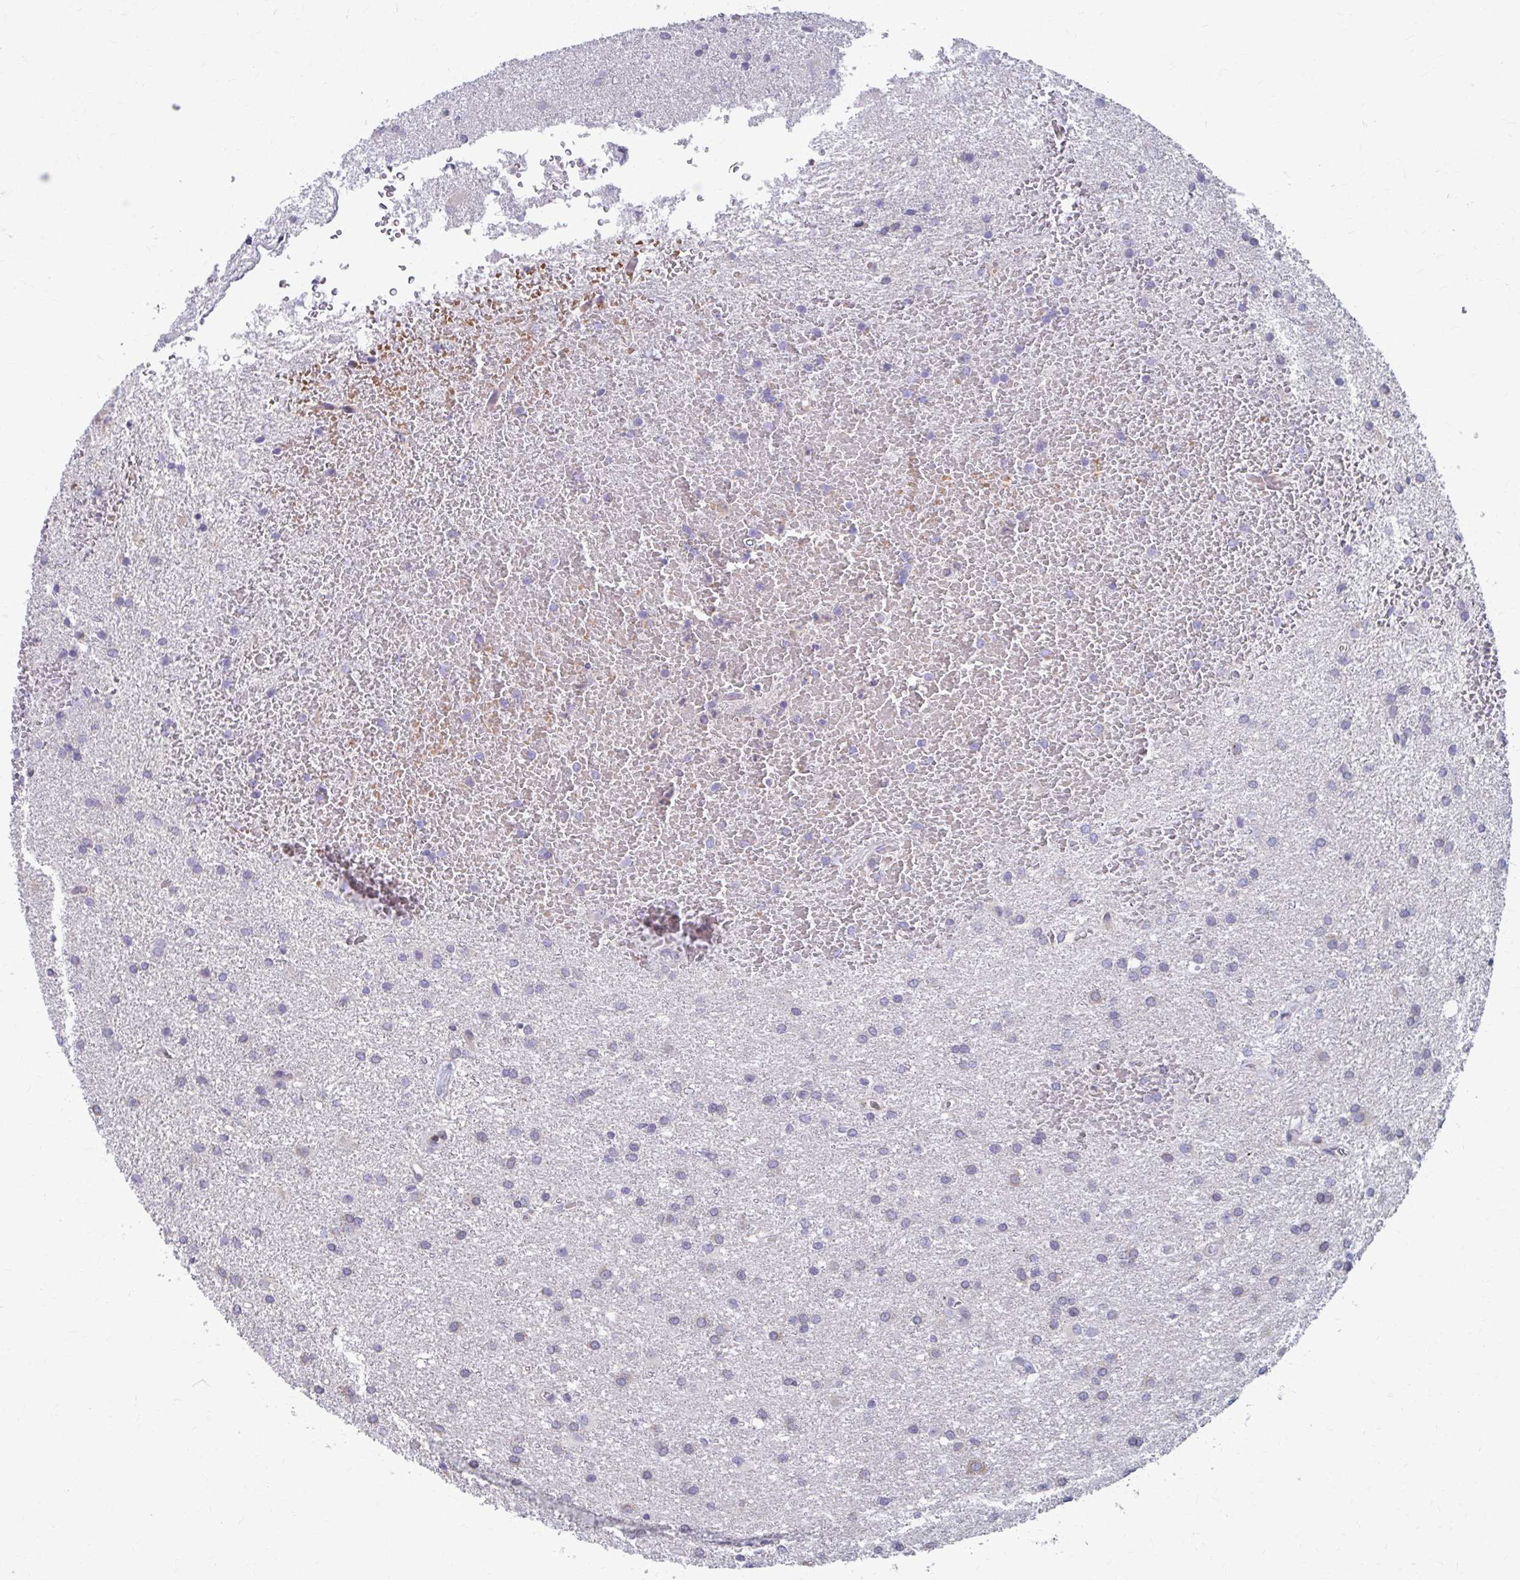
{"staining": {"intensity": "negative", "quantity": "none", "location": "none"}, "tissue": "glioma", "cell_type": "Tumor cells", "image_type": "cancer", "snomed": [{"axis": "morphology", "description": "Glioma, malignant, High grade"}, {"axis": "topography", "description": "Brain"}], "caption": "DAB (3,3'-diaminobenzidine) immunohistochemical staining of malignant glioma (high-grade) exhibits no significant expression in tumor cells.", "gene": "FKBP2", "patient": {"sex": "female", "age": 50}}